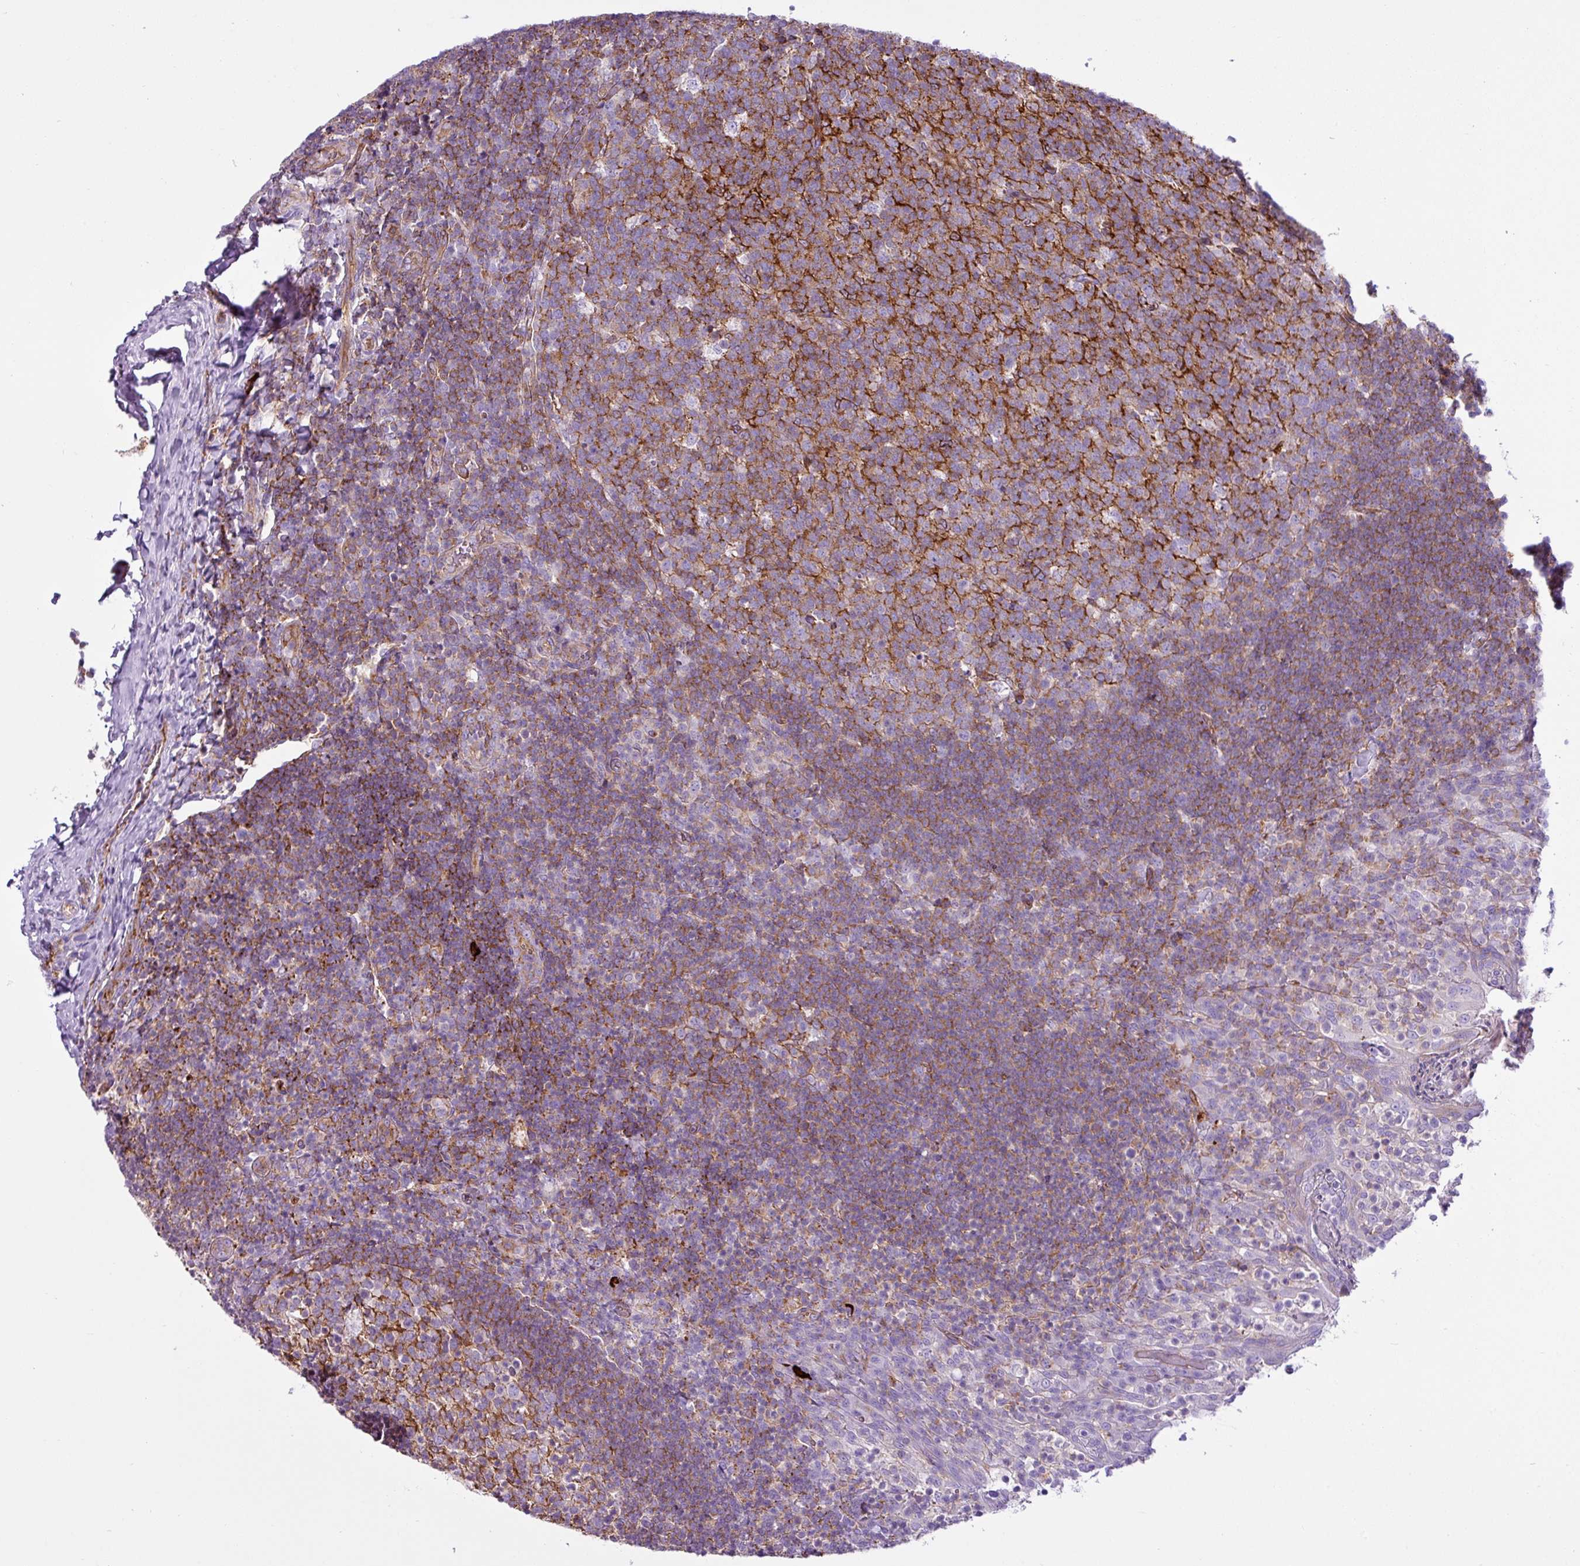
{"staining": {"intensity": "moderate", "quantity": "25%-75%", "location": "cytoplasmic/membranous"}, "tissue": "tonsil", "cell_type": "Germinal center cells", "image_type": "normal", "snomed": [{"axis": "morphology", "description": "Normal tissue, NOS"}, {"axis": "topography", "description": "Tonsil"}], "caption": "DAB immunohistochemical staining of unremarkable tonsil displays moderate cytoplasmic/membranous protein positivity in approximately 25%-75% of germinal center cells.", "gene": "EME2", "patient": {"sex": "female", "age": 10}}